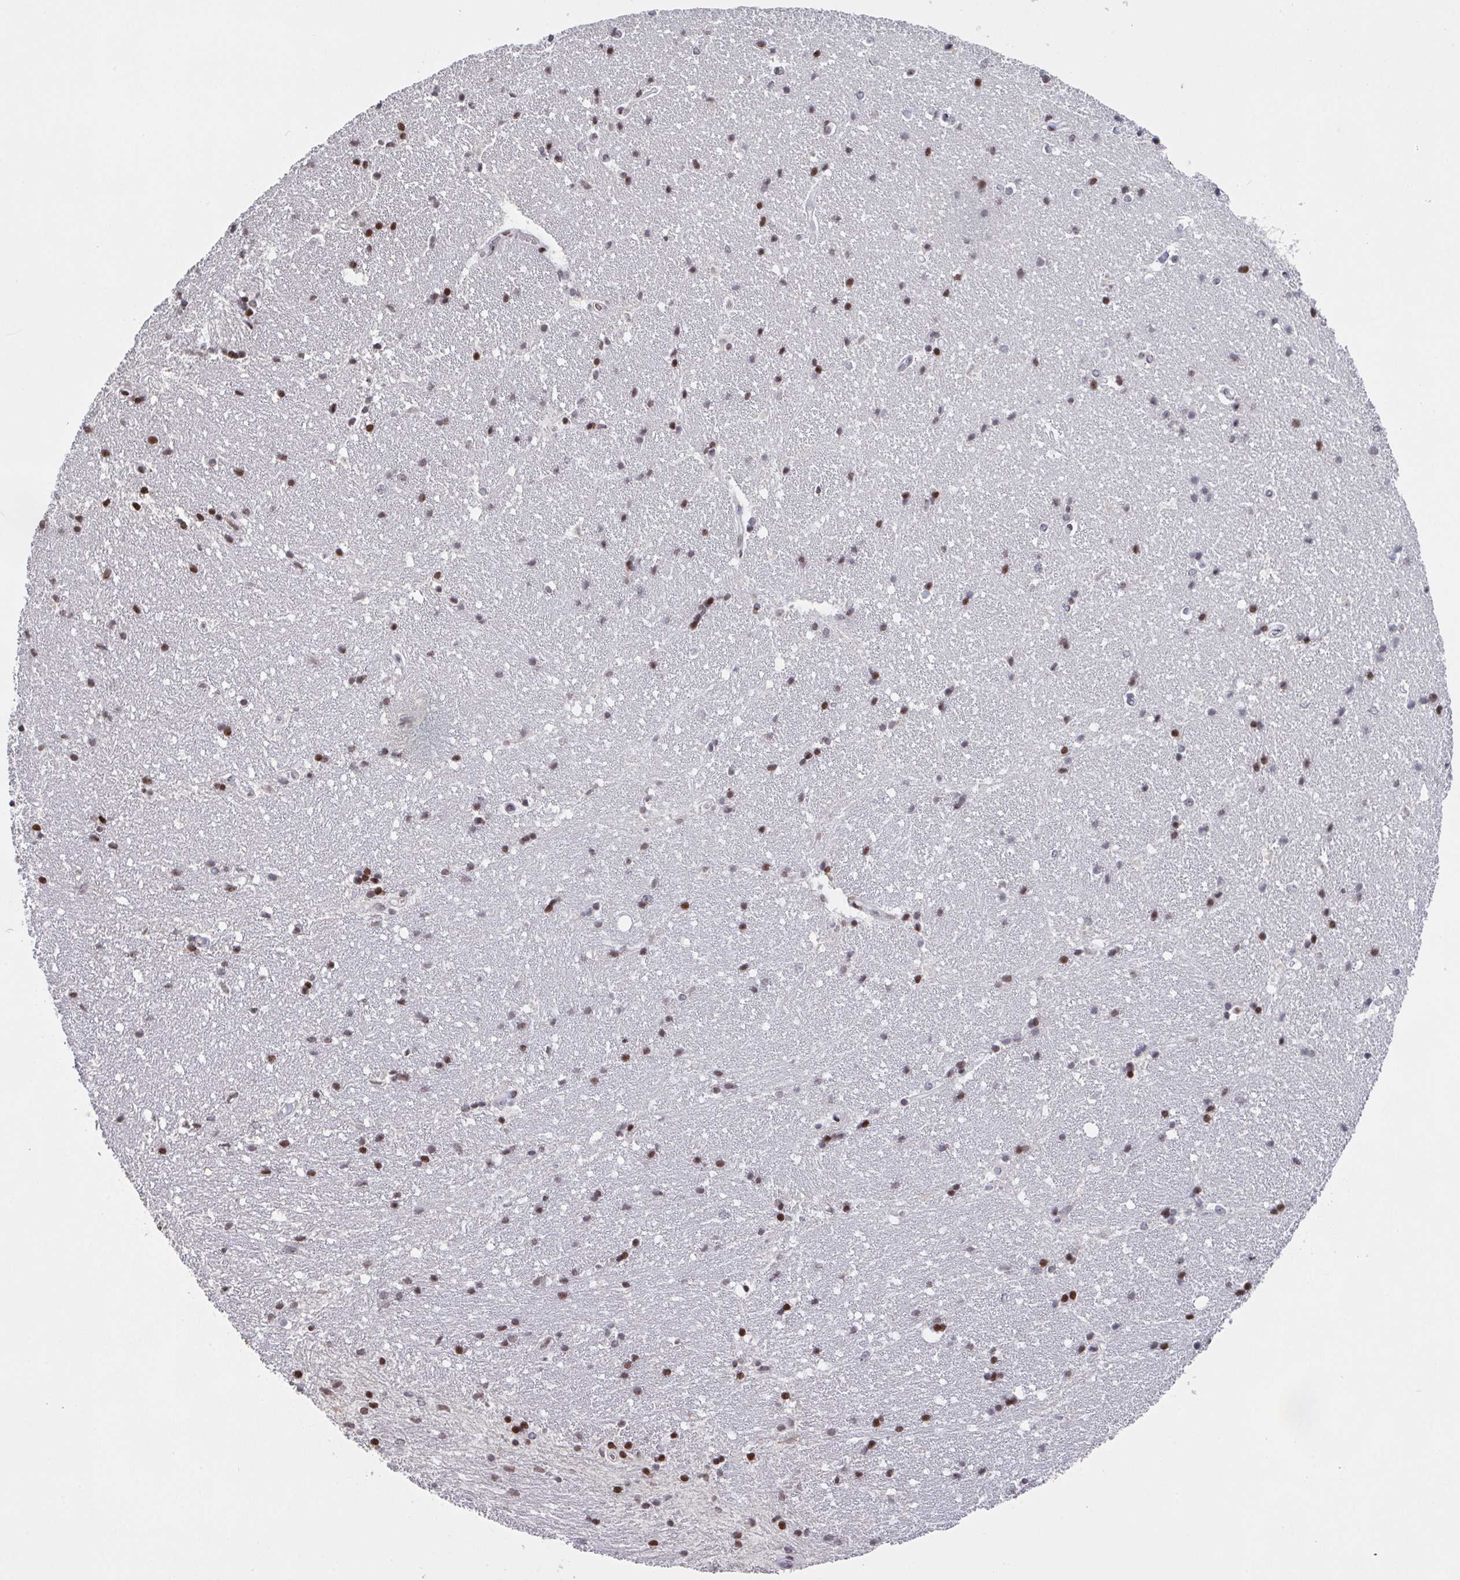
{"staining": {"intensity": "strong", "quantity": "<25%", "location": "nuclear"}, "tissue": "hippocampus", "cell_type": "Glial cells", "image_type": "normal", "snomed": [{"axis": "morphology", "description": "Normal tissue, NOS"}, {"axis": "topography", "description": "Hippocampus"}], "caption": "Hippocampus was stained to show a protein in brown. There is medium levels of strong nuclear expression in about <25% of glial cells. The staining is performed using DAB brown chromogen to label protein expression. The nuclei are counter-stained blue using hematoxylin.", "gene": "PCDHB8", "patient": {"sex": "male", "age": 63}}